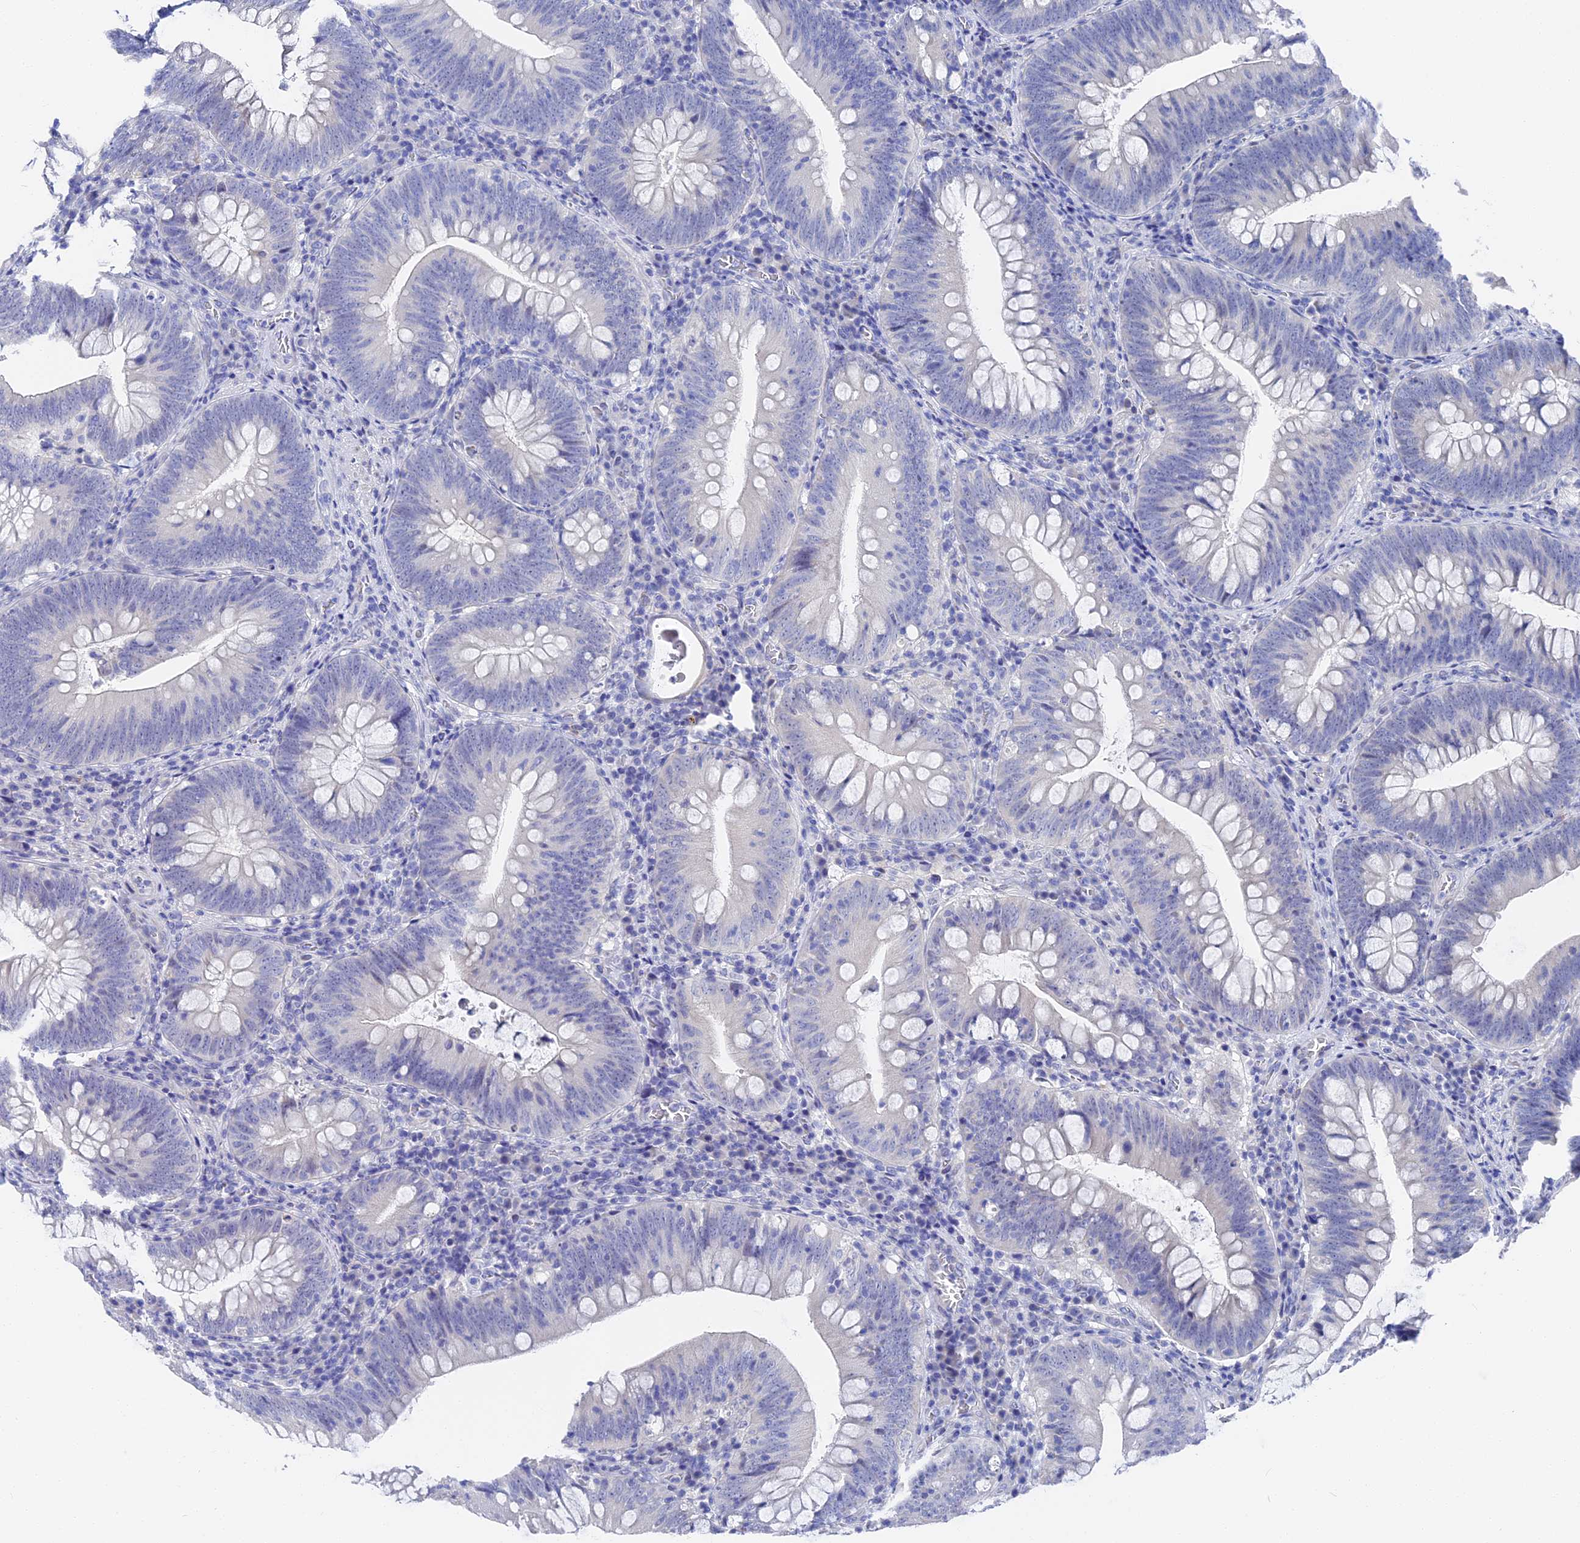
{"staining": {"intensity": "negative", "quantity": "none", "location": "none"}, "tissue": "colorectal cancer", "cell_type": "Tumor cells", "image_type": "cancer", "snomed": [{"axis": "morphology", "description": "Normal tissue, NOS"}, {"axis": "topography", "description": "Colon"}], "caption": "A high-resolution photomicrograph shows IHC staining of colorectal cancer, which demonstrates no significant positivity in tumor cells.", "gene": "VPS33B", "patient": {"sex": "female", "age": 82}}